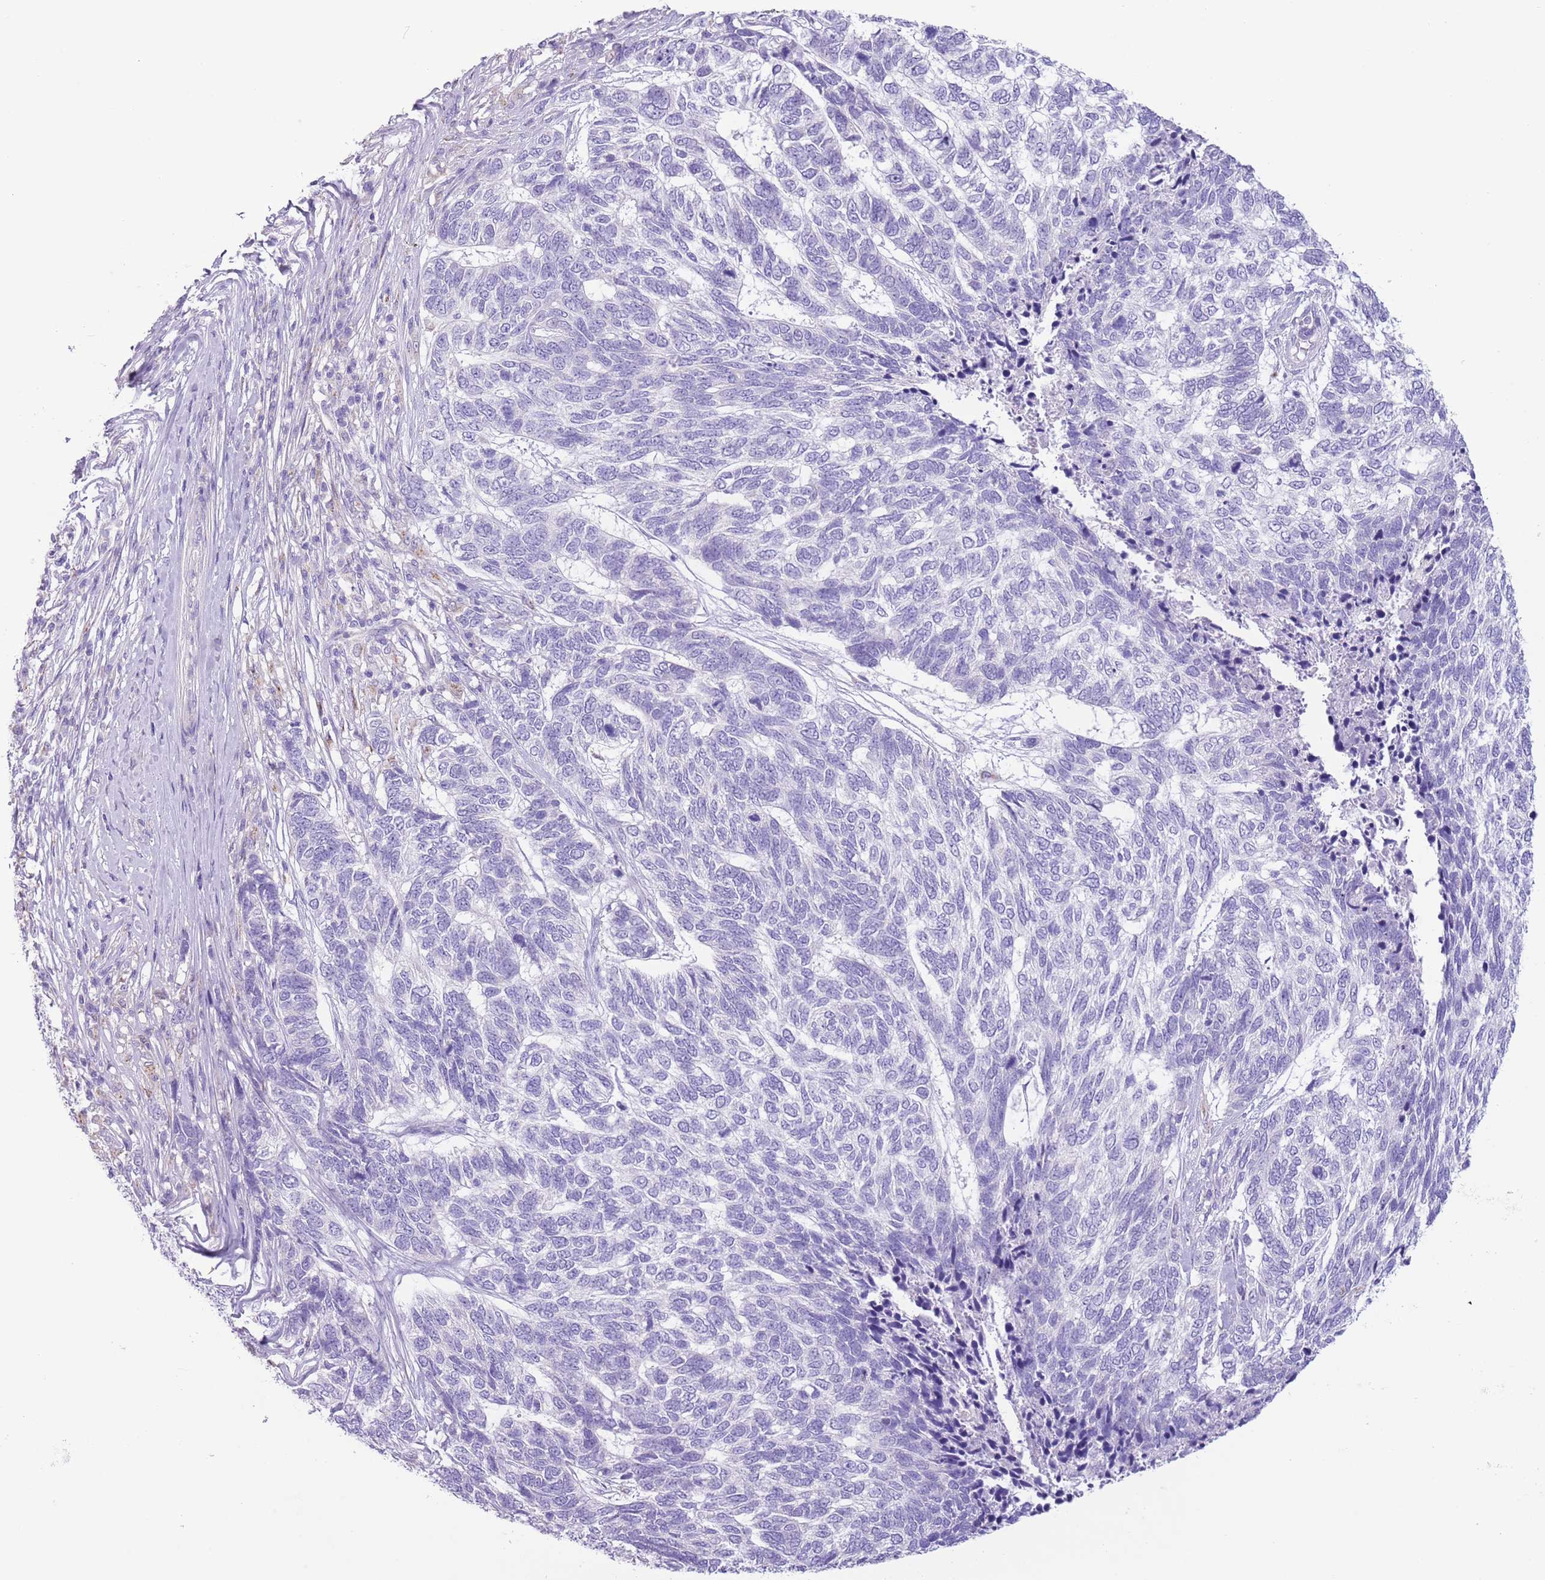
{"staining": {"intensity": "negative", "quantity": "none", "location": "none"}, "tissue": "skin cancer", "cell_type": "Tumor cells", "image_type": "cancer", "snomed": [{"axis": "morphology", "description": "Basal cell carcinoma"}, {"axis": "topography", "description": "Skin"}], "caption": "Tumor cells show no significant protein staining in basal cell carcinoma (skin).", "gene": "ZNF697", "patient": {"sex": "female", "age": 65}}